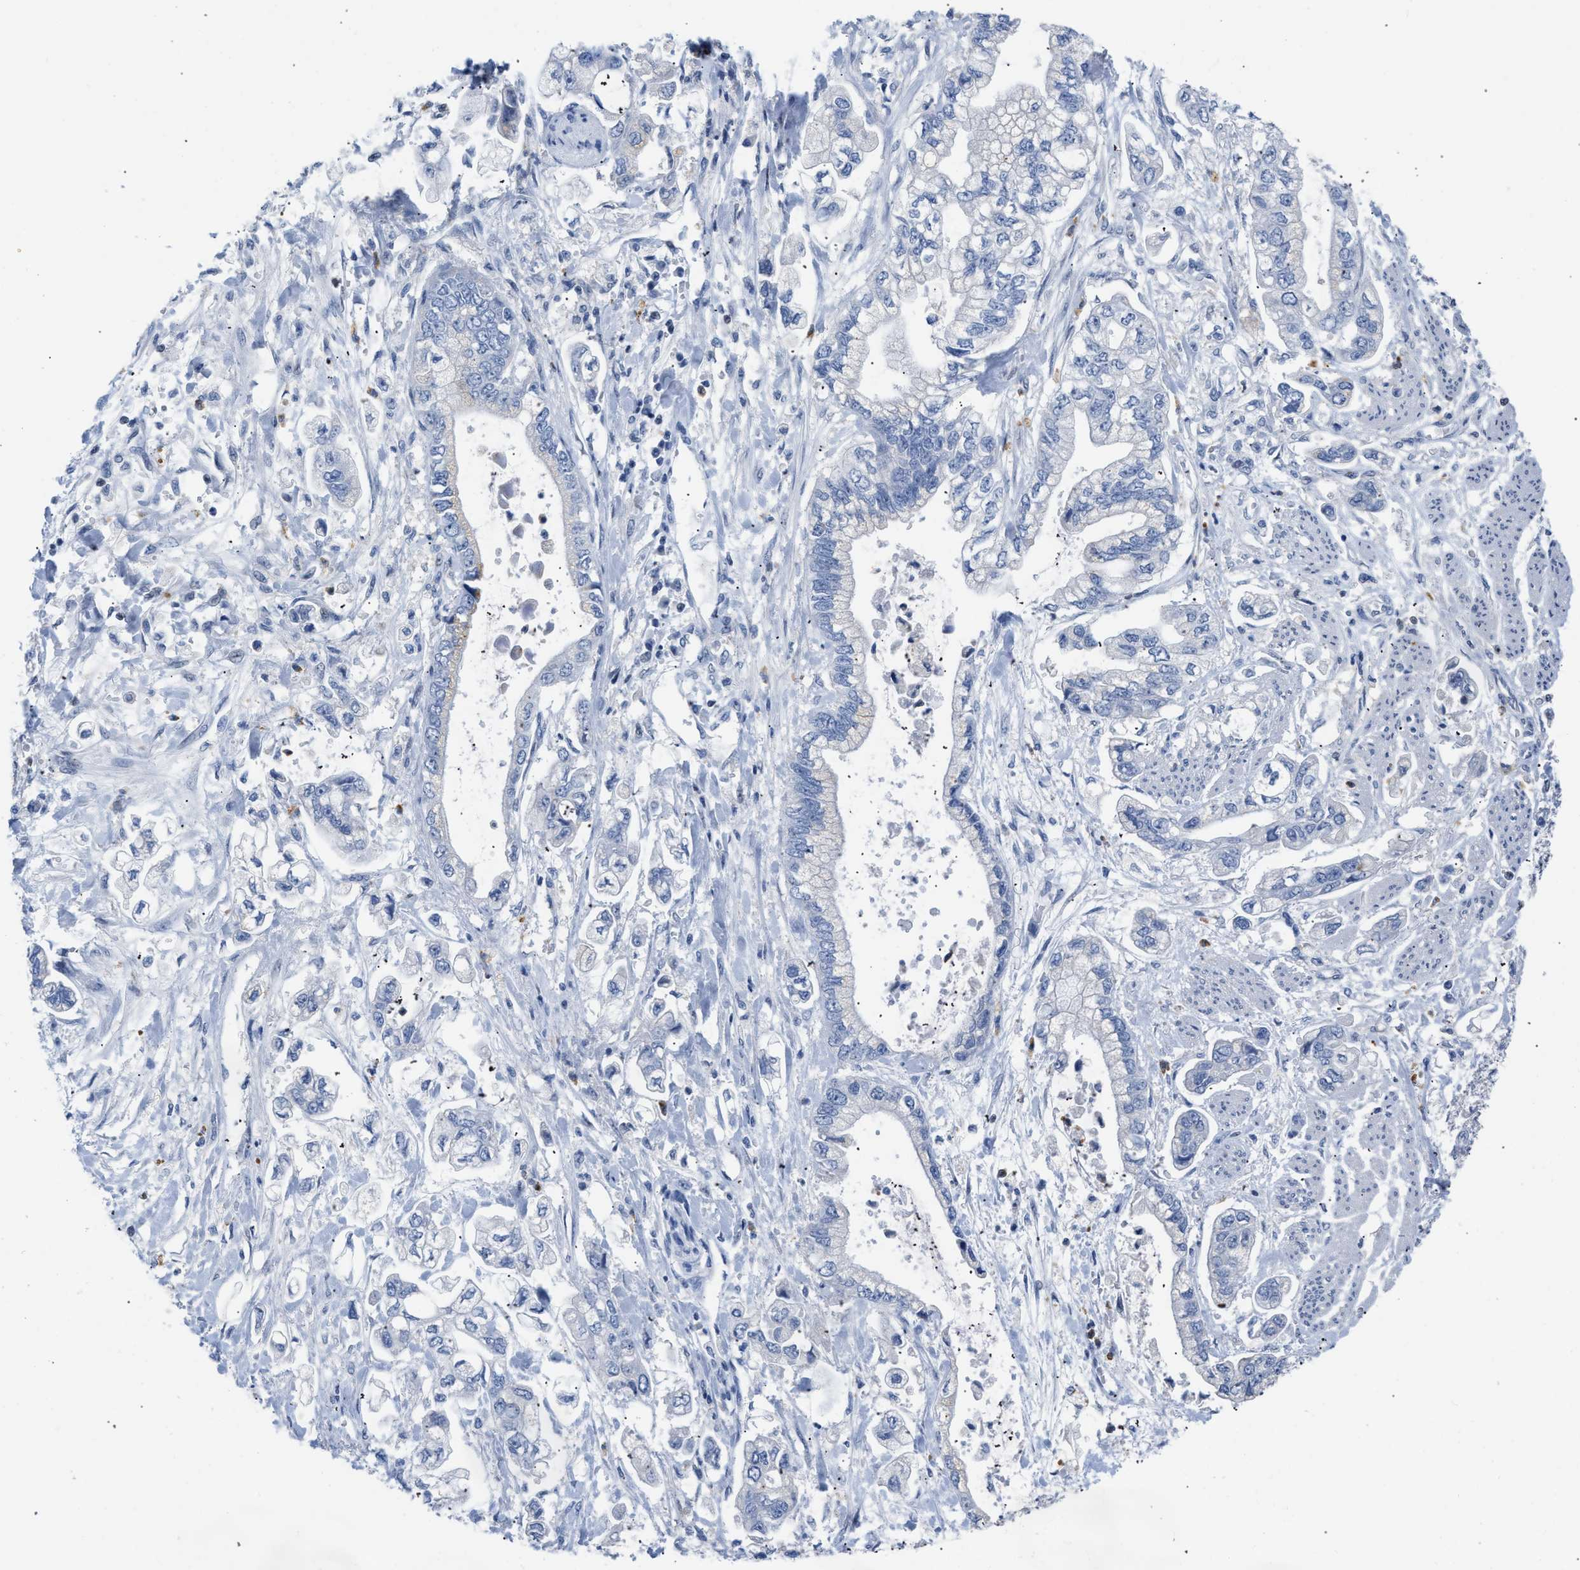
{"staining": {"intensity": "negative", "quantity": "none", "location": "none"}, "tissue": "stomach cancer", "cell_type": "Tumor cells", "image_type": "cancer", "snomed": [{"axis": "morphology", "description": "Normal tissue, NOS"}, {"axis": "morphology", "description": "Adenocarcinoma, NOS"}, {"axis": "topography", "description": "Stomach"}], "caption": "Photomicrograph shows no significant protein positivity in tumor cells of stomach cancer (adenocarcinoma).", "gene": "BOLL", "patient": {"sex": "male", "age": 62}}